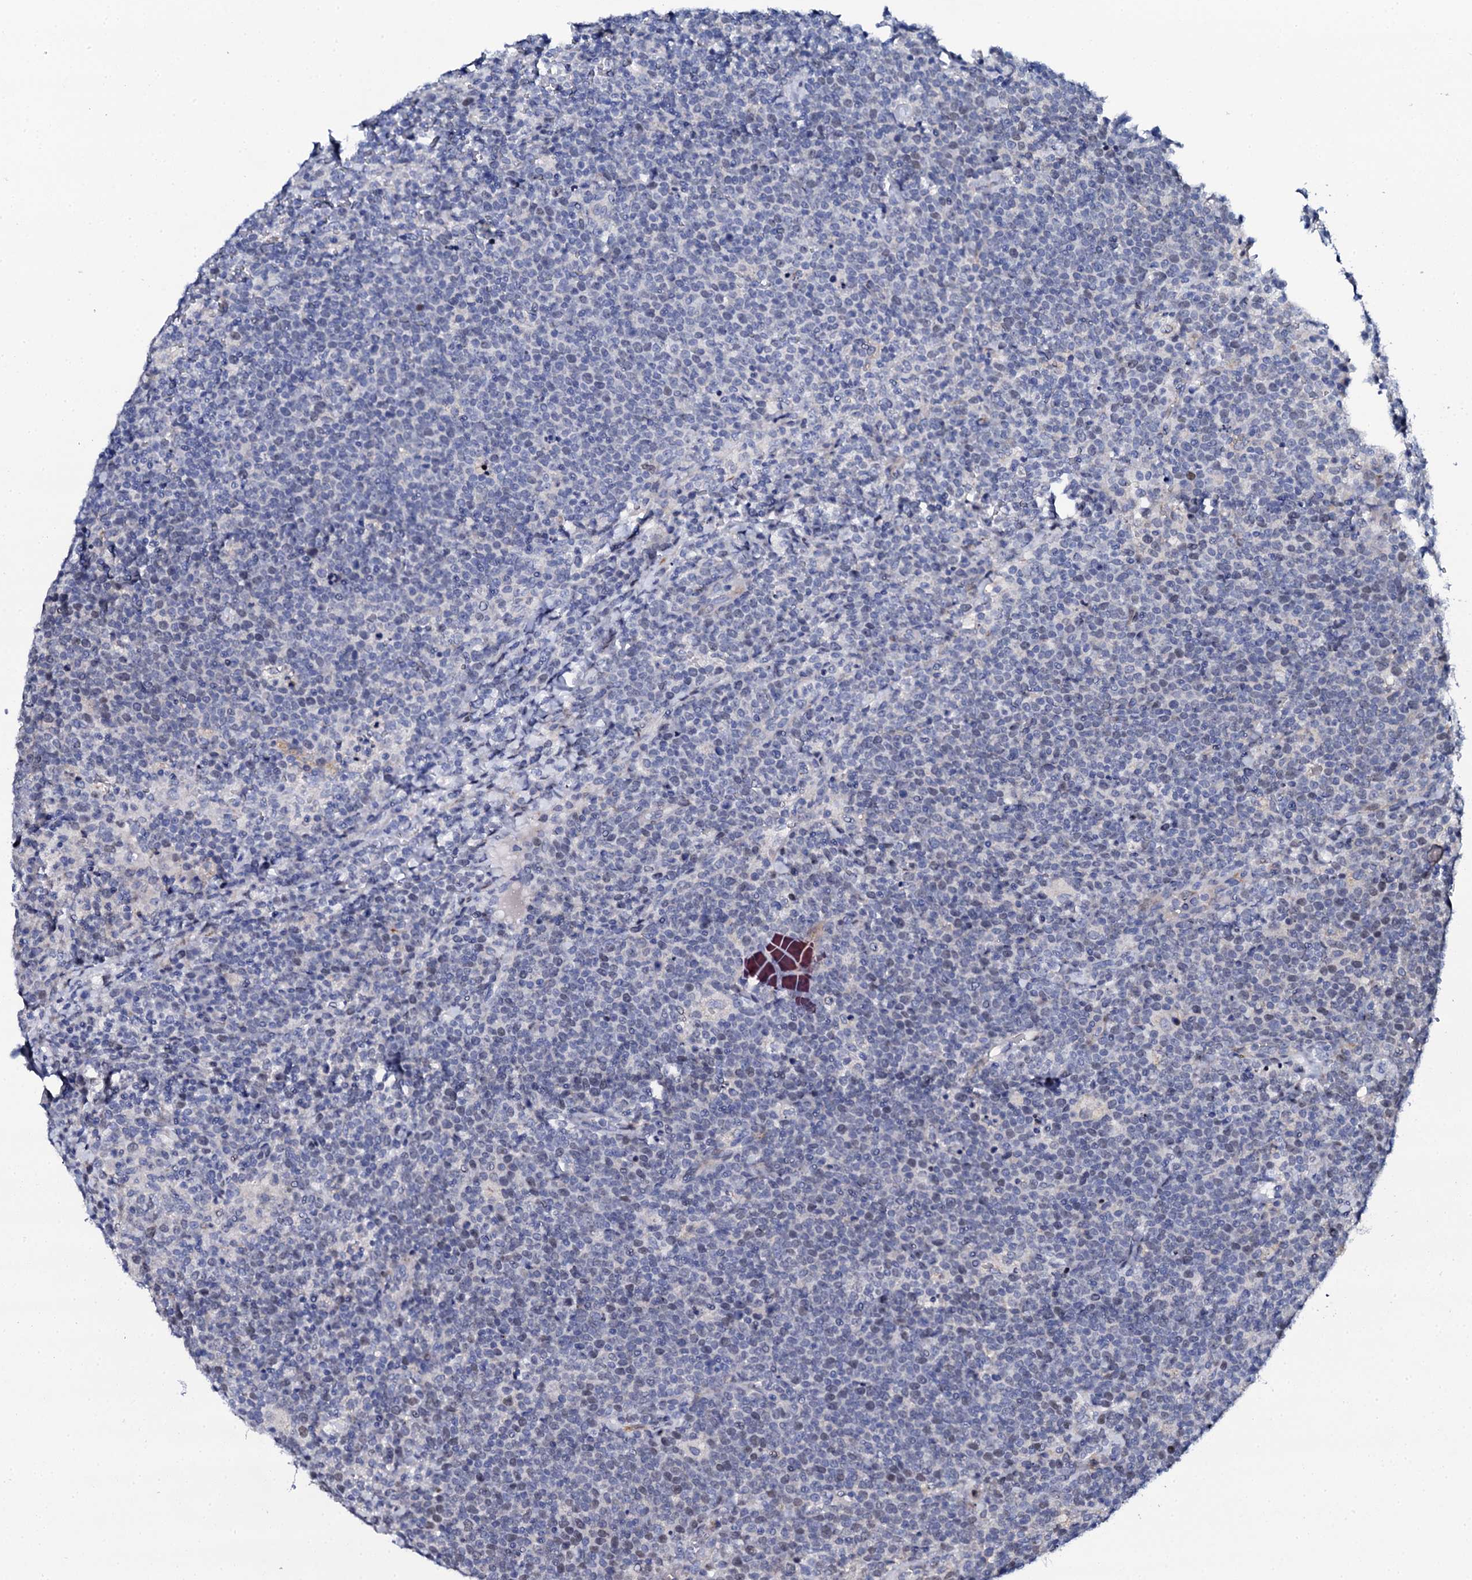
{"staining": {"intensity": "weak", "quantity": "<25%", "location": "nuclear"}, "tissue": "lymphoma", "cell_type": "Tumor cells", "image_type": "cancer", "snomed": [{"axis": "morphology", "description": "Malignant lymphoma, non-Hodgkin's type, High grade"}, {"axis": "topography", "description": "Lymph node"}], "caption": "High-grade malignant lymphoma, non-Hodgkin's type stained for a protein using IHC reveals no expression tumor cells.", "gene": "NUDT13", "patient": {"sex": "male", "age": 61}}